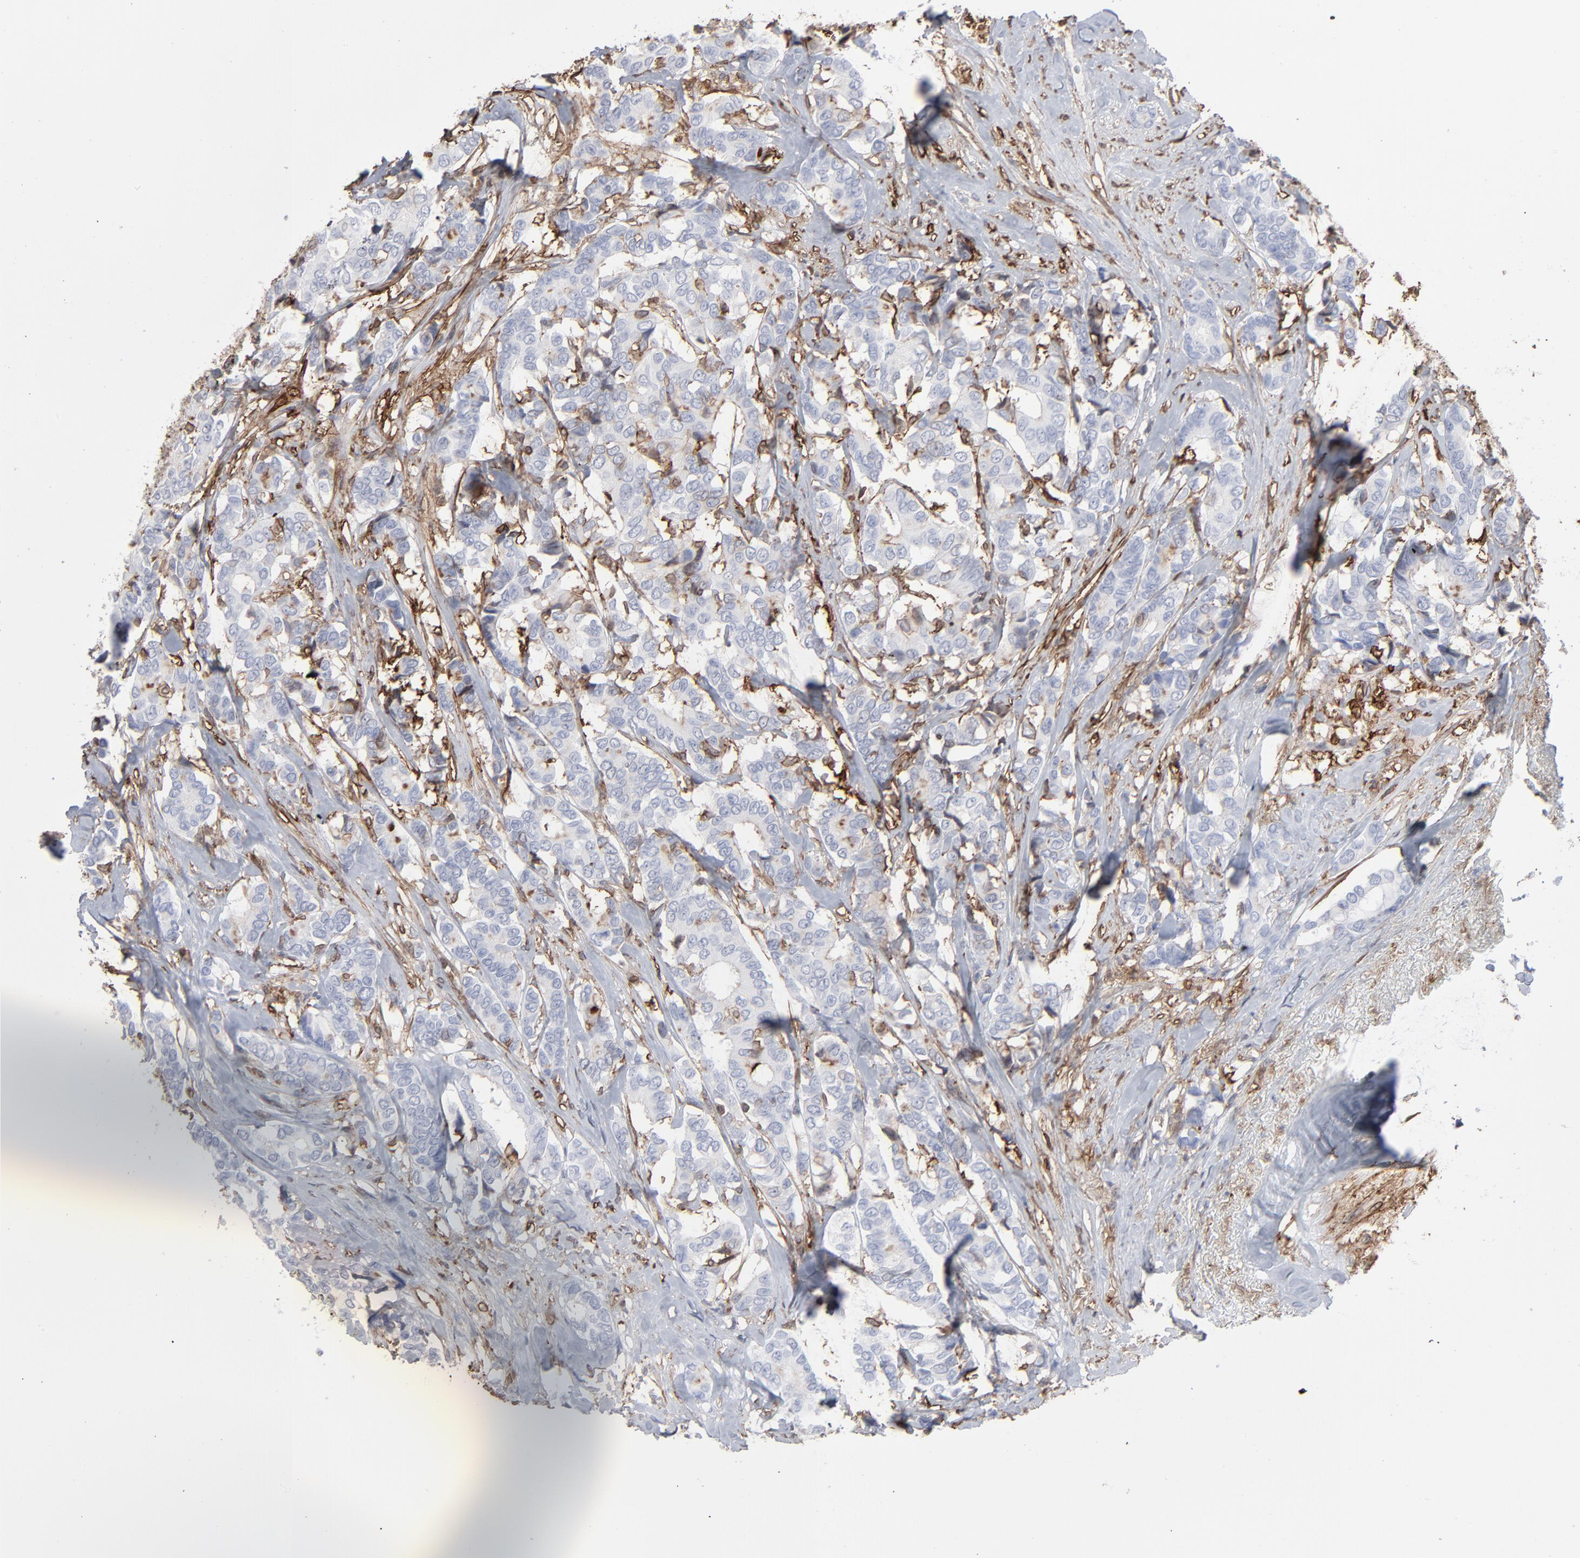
{"staining": {"intensity": "weak", "quantity": "<25%", "location": "cytoplasmic/membranous"}, "tissue": "breast cancer", "cell_type": "Tumor cells", "image_type": "cancer", "snomed": [{"axis": "morphology", "description": "Duct carcinoma"}, {"axis": "topography", "description": "Breast"}], "caption": "Breast cancer was stained to show a protein in brown. There is no significant staining in tumor cells.", "gene": "ANXA5", "patient": {"sex": "female", "age": 87}}